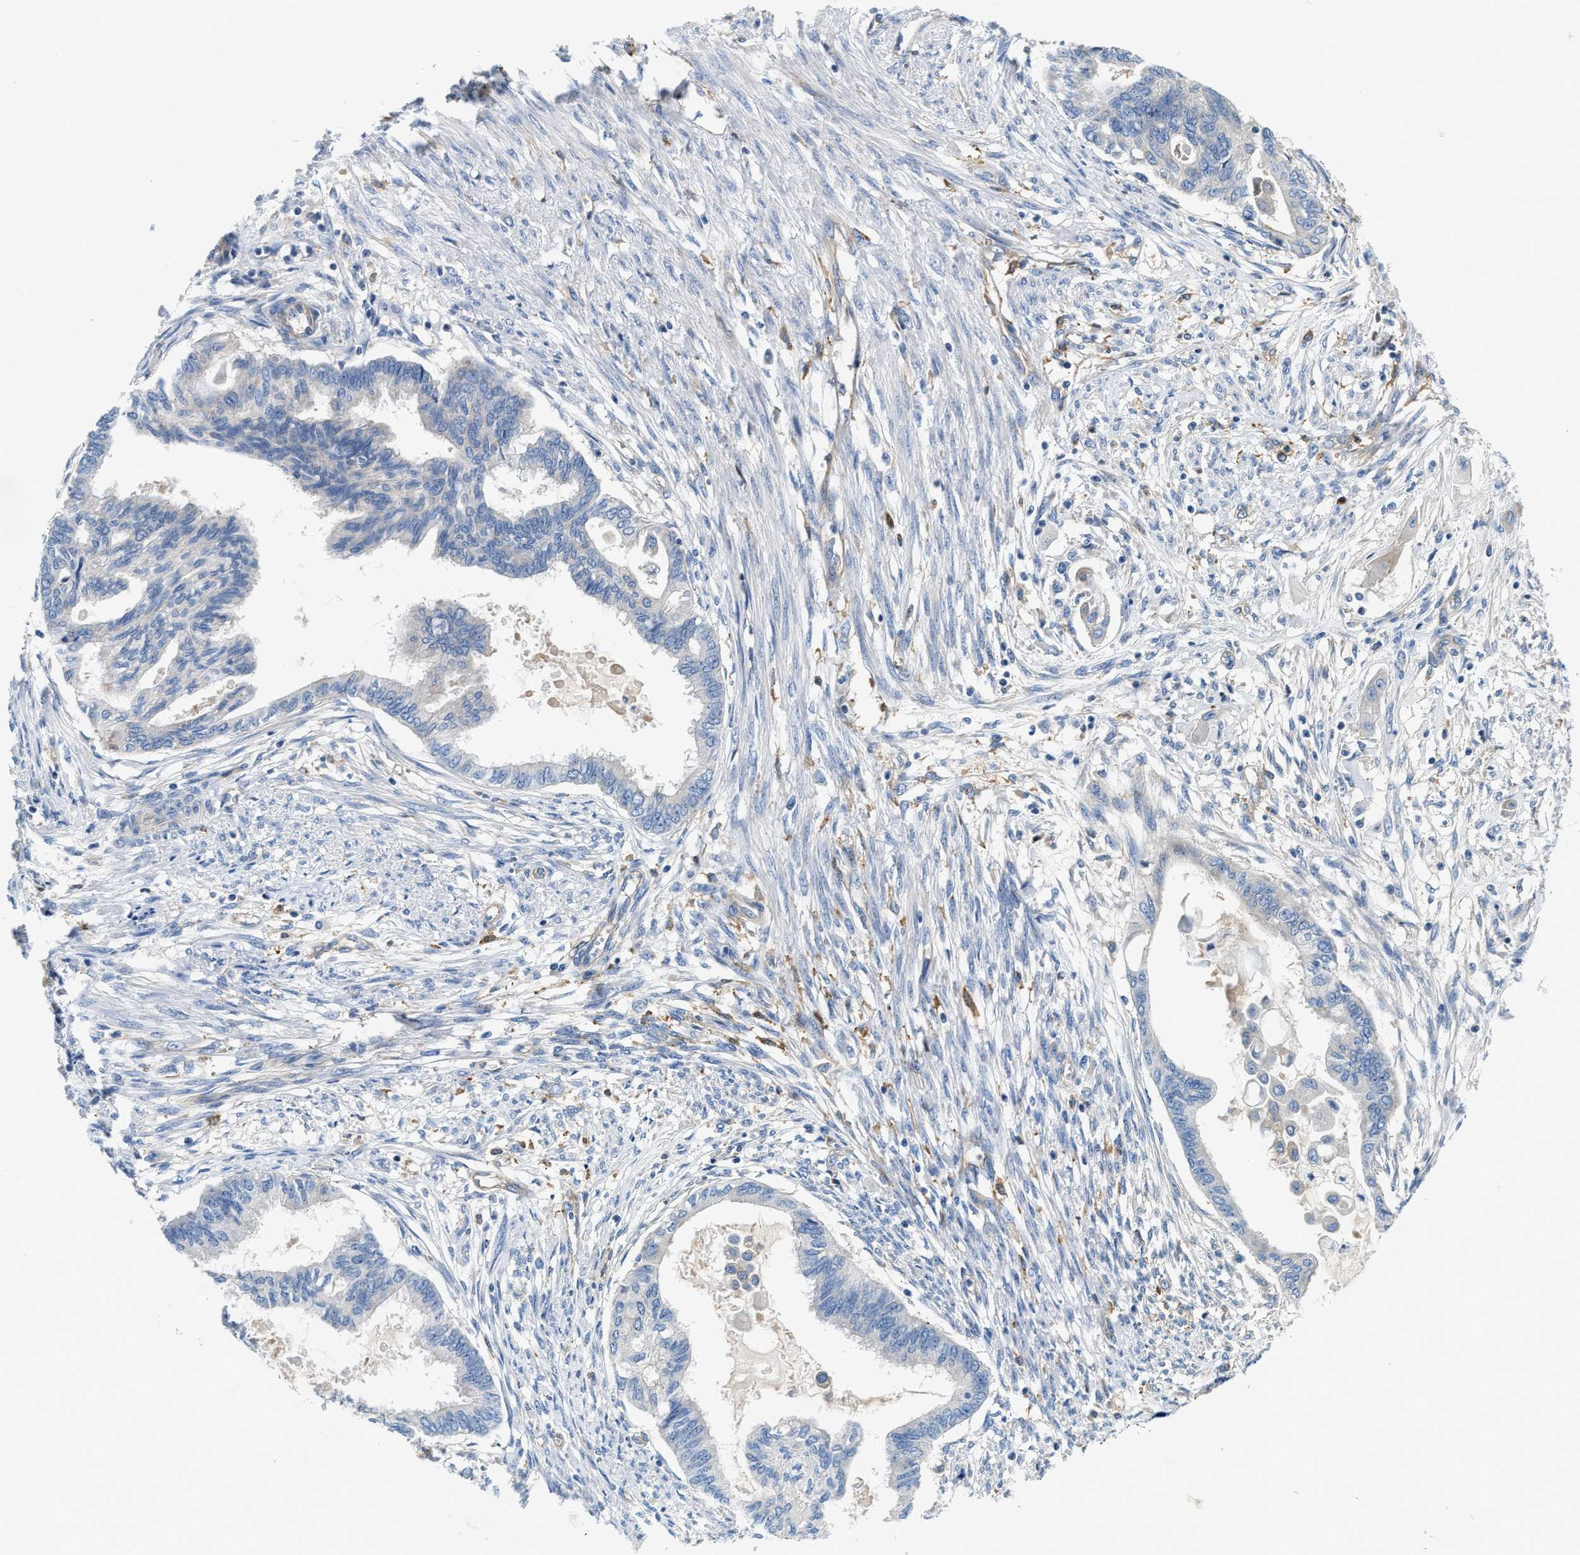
{"staining": {"intensity": "negative", "quantity": "none", "location": "none"}, "tissue": "cervical cancer", "cell_type": "Tumor cells", "image_type": "cancer", "snomed": [{"axis": "morphology", "description": "Normal tissue, NOS"}, {"axis": "morphology", "description": "Adenocarcinoma, NOS"}, {"axis": "topography", "description": "Cervix"}, {"axis": "topography", "description": "Endometrium"}], "caption": "Human cervical adenocarcinoma stained for a protein using immunohistochemistry (IHC) exhibits no positivity in tumor cells.", "gene": "NSUN7", "patient": {"sex": "female", "age": 86}}